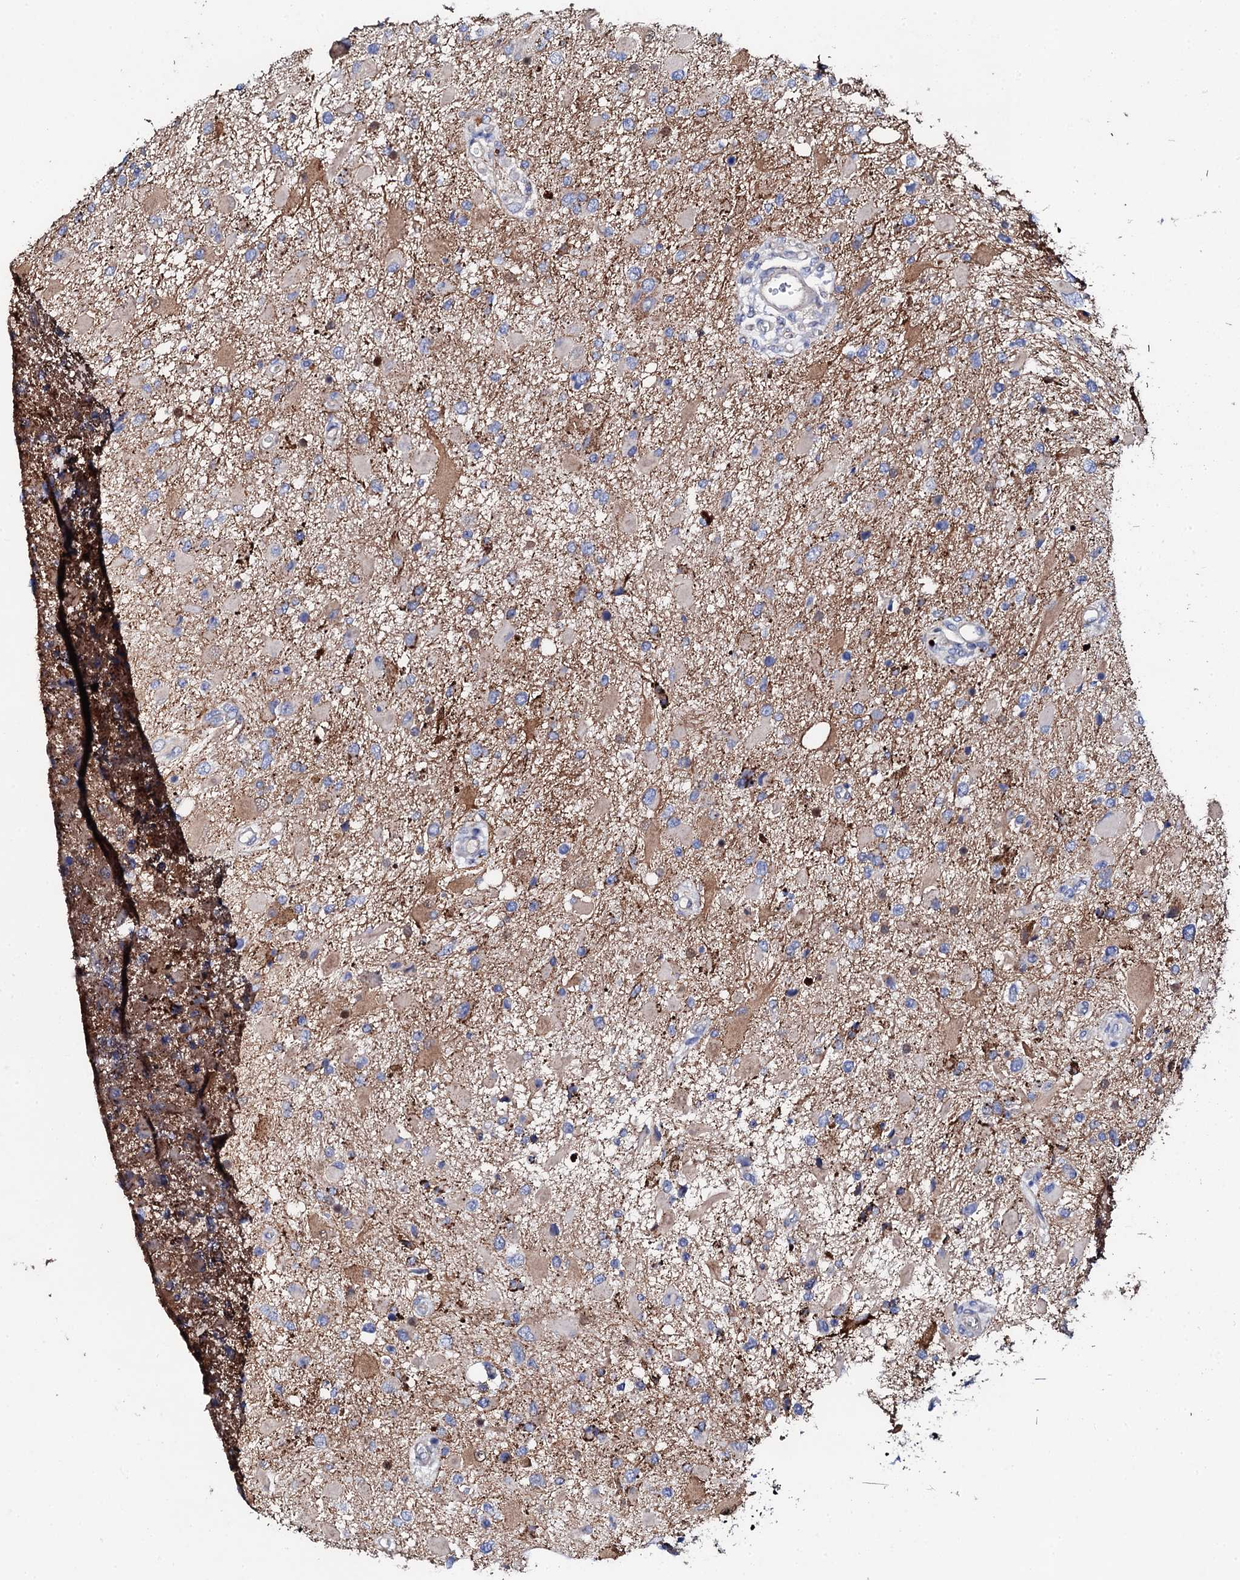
{"staining": {"intensity": "moderate", "quantity": "<25%", "location": "cytoplasmic/membranous"}, "tissue": "glioma", "cell_type": "Tumor cells", "image_type": "cancer", "snomed": [{"axis": "morphology", "description": "Glioma, malignant, High grade"}, {"axis": "topography", "description": "Brain"}], "caption": "Glioma was stained to show a protein in brown. There is low levels of moderate cytoplasmic/membranous expression in approximately <25% of tumor cells.", "gene": "KLHL32", "patient": {"sex": "male", "age": 53}}